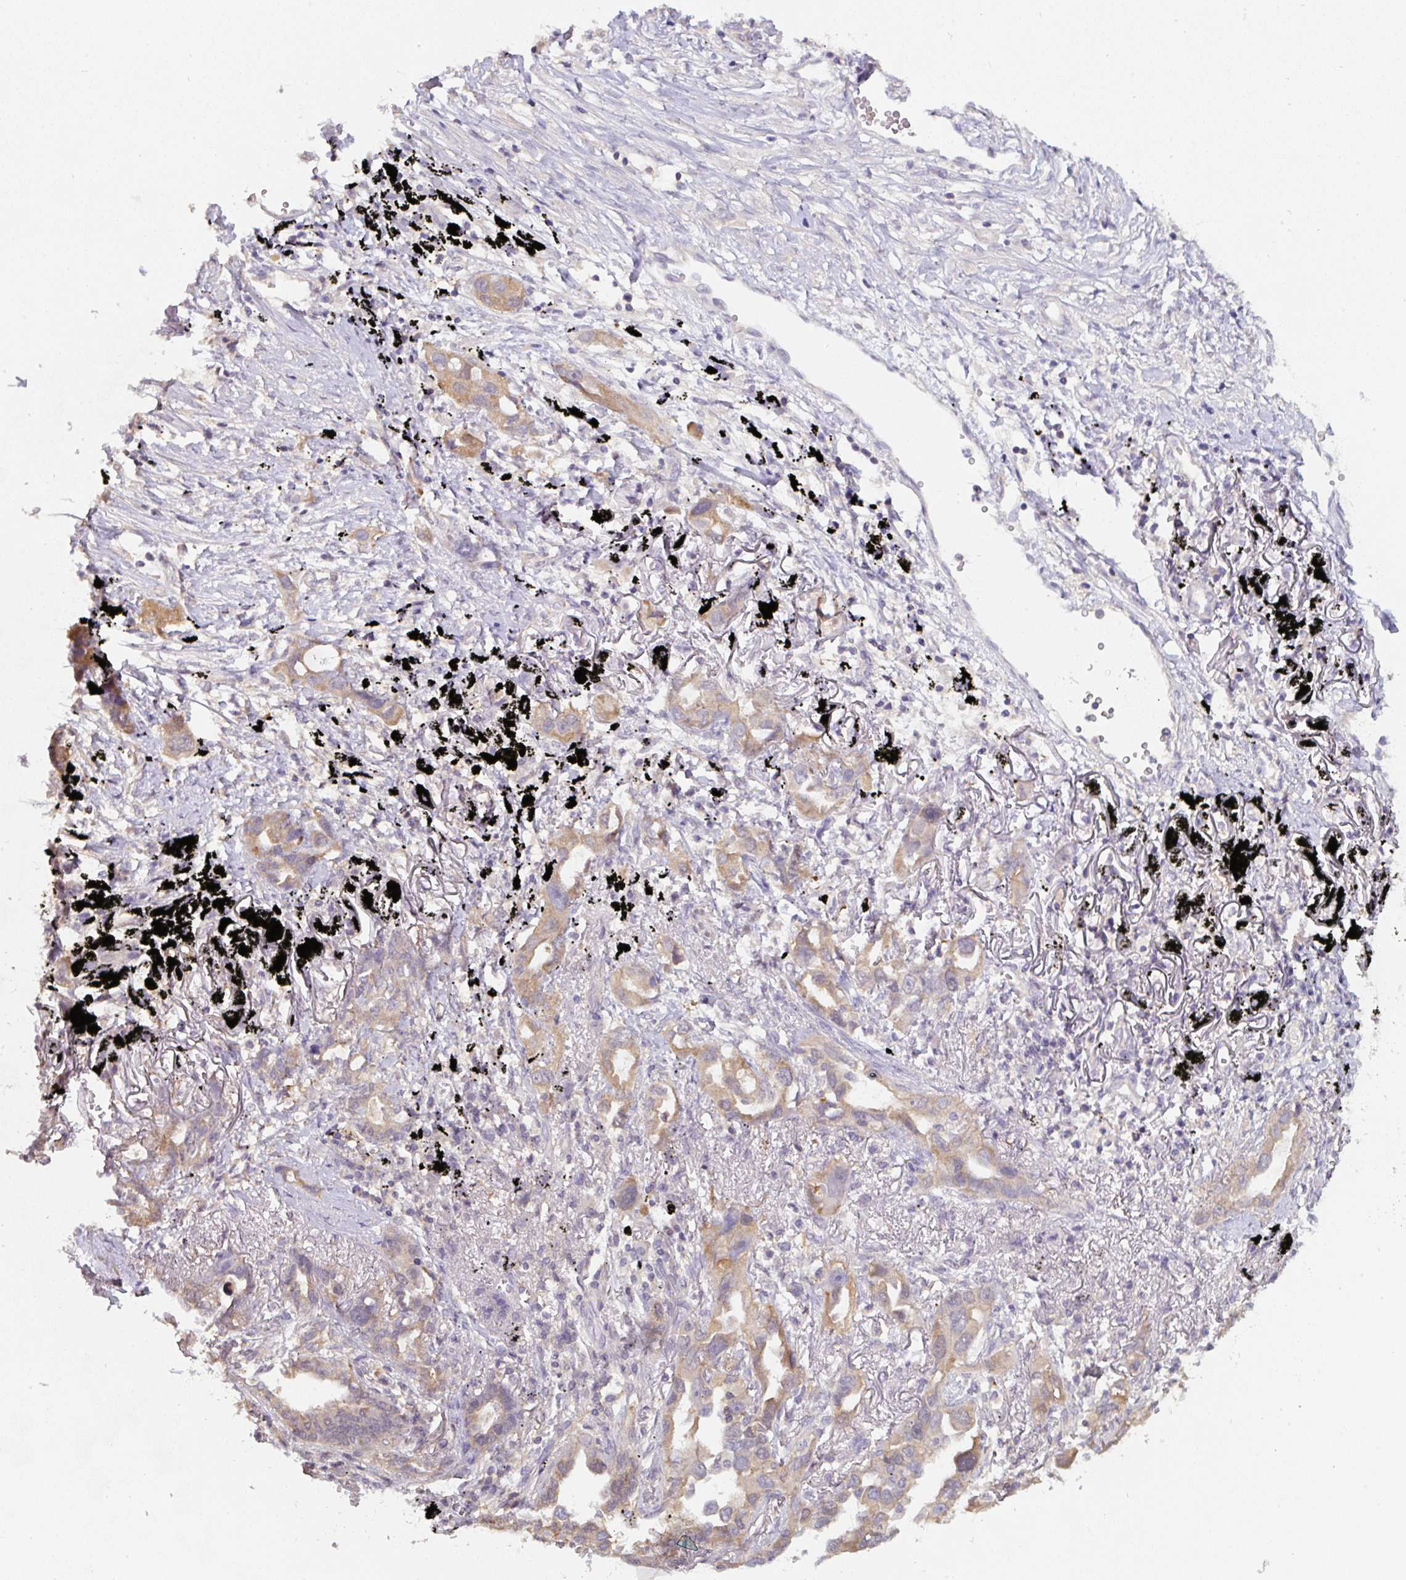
{"staining": {"intensity": "moderate", "quantity": "25%-75%", "location": "cytoplasmic/membranous"}, "tissue": "lung cancer", "cell_type": "Tumor cells", "image_type": "cancer", "snomed": [{"axis": "morphology", "description": "Adenocarcinoma, NOS"}, {"axis": "topography", "description": "Lung"}], "caption": "IHC of adenocarcinoma (lung) demonstrates medium levels of moderate cytoplasmic/membranous staining in about 25%-75% of tumor cells.", "gene": "ST13", "patient": {"sex": "male", "age": 67}}